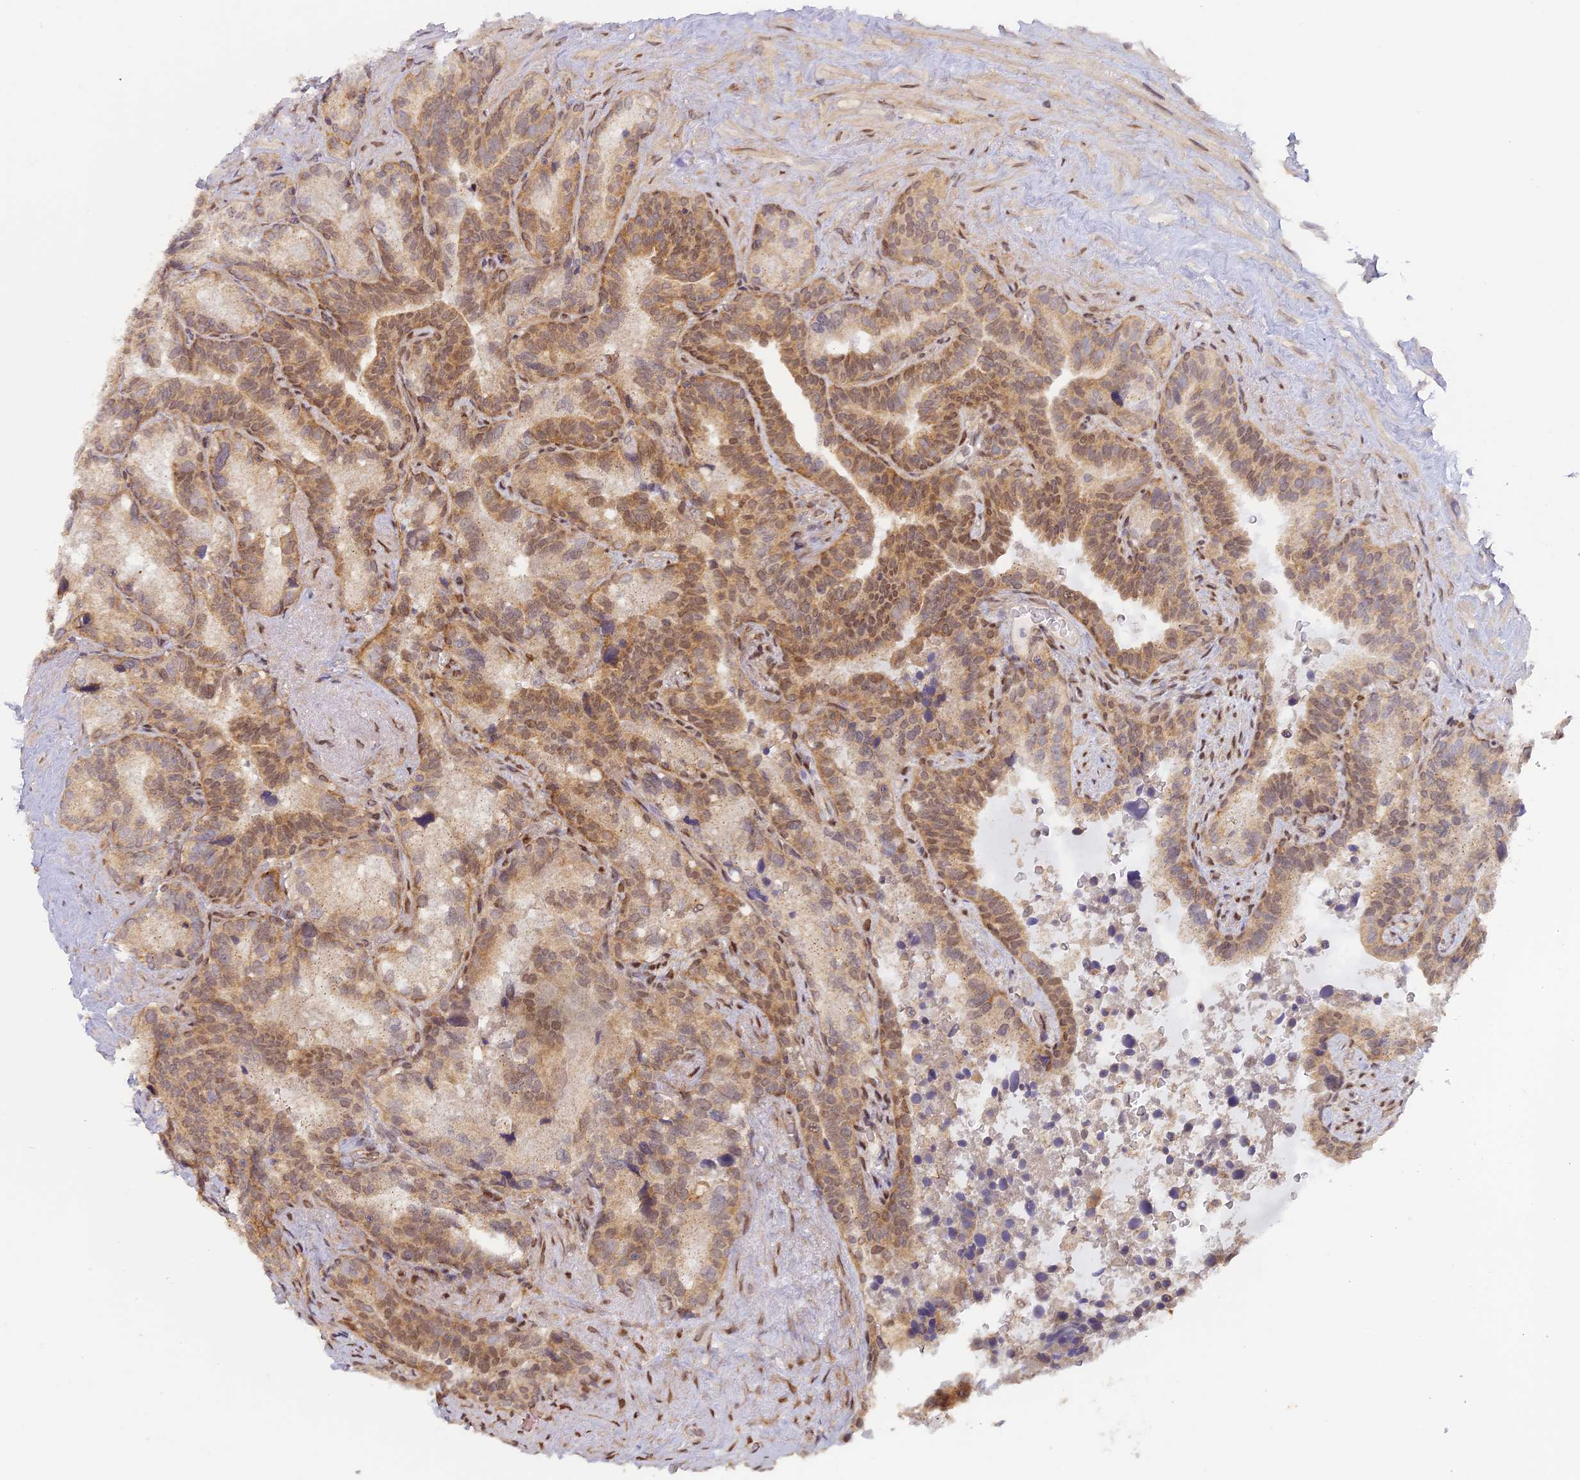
{"staining": {"intensity": "moderate", "quantity": ">75%", "location": "cytoplasmic/membranous"}, "tissue": "seminal vesicle", "cell_type": "Glandular cells", "image_type": "normal", "snomed": [{"axis": "morphology", "description": "Normal tissue, NOS"}, {"axis": "topography", "description": "Seminal veicle"}], "caption": "Immunohistochemical staining of unremarkable human seminal vesicle demonstrates medium levels of moderate cytoplasmic/membranous positivity in about >75% of glandular cells. The staining was performed using DAB (3,3'-diaminobenzidine) to visualize the protein expression in brown, while the nuclei were stained in blue with hematoxylin (Magnification: 20x).", "gene": "MYBL2", "patient": {"sex": "male", "age": 68}}